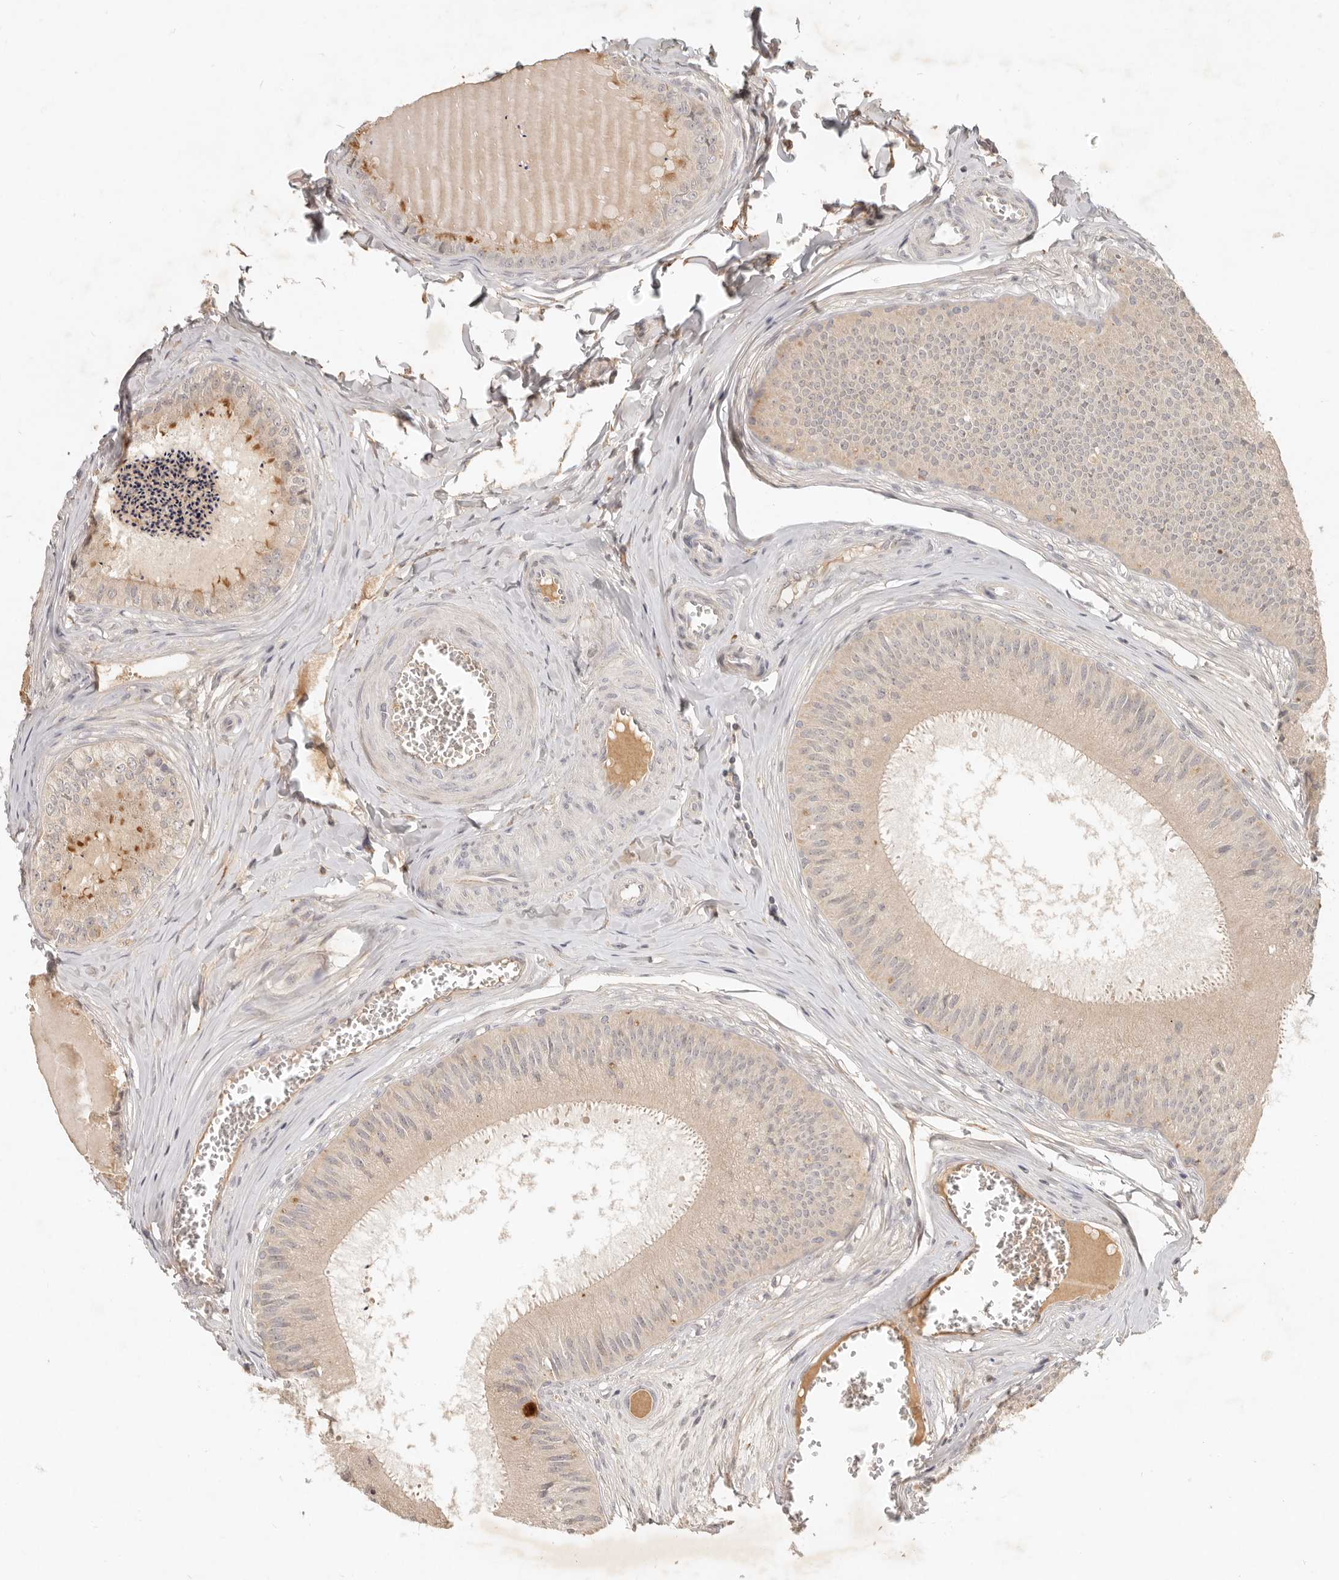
{"staining": {"intensity": "weak", "quantity": ">75%", "location": "cytoplasmic/membranous"}, "tissue": "epididymis", "cell_type": "Glandular cells", "image_type": "normal", "snomed": [{"axis": "morphology", "description": "Normal tissue, NOS"}, {"axis": "topography", "description": "Epididymis"}], "caption": "This is an image of immunohistochemistry (IHC) staining of unremarkable epididymis, which shows weak positivity in the cytoplasmic/membranous of glandular cells.", "gene": "UBXN11", "patient": {"sex": "male", "age": 31}}